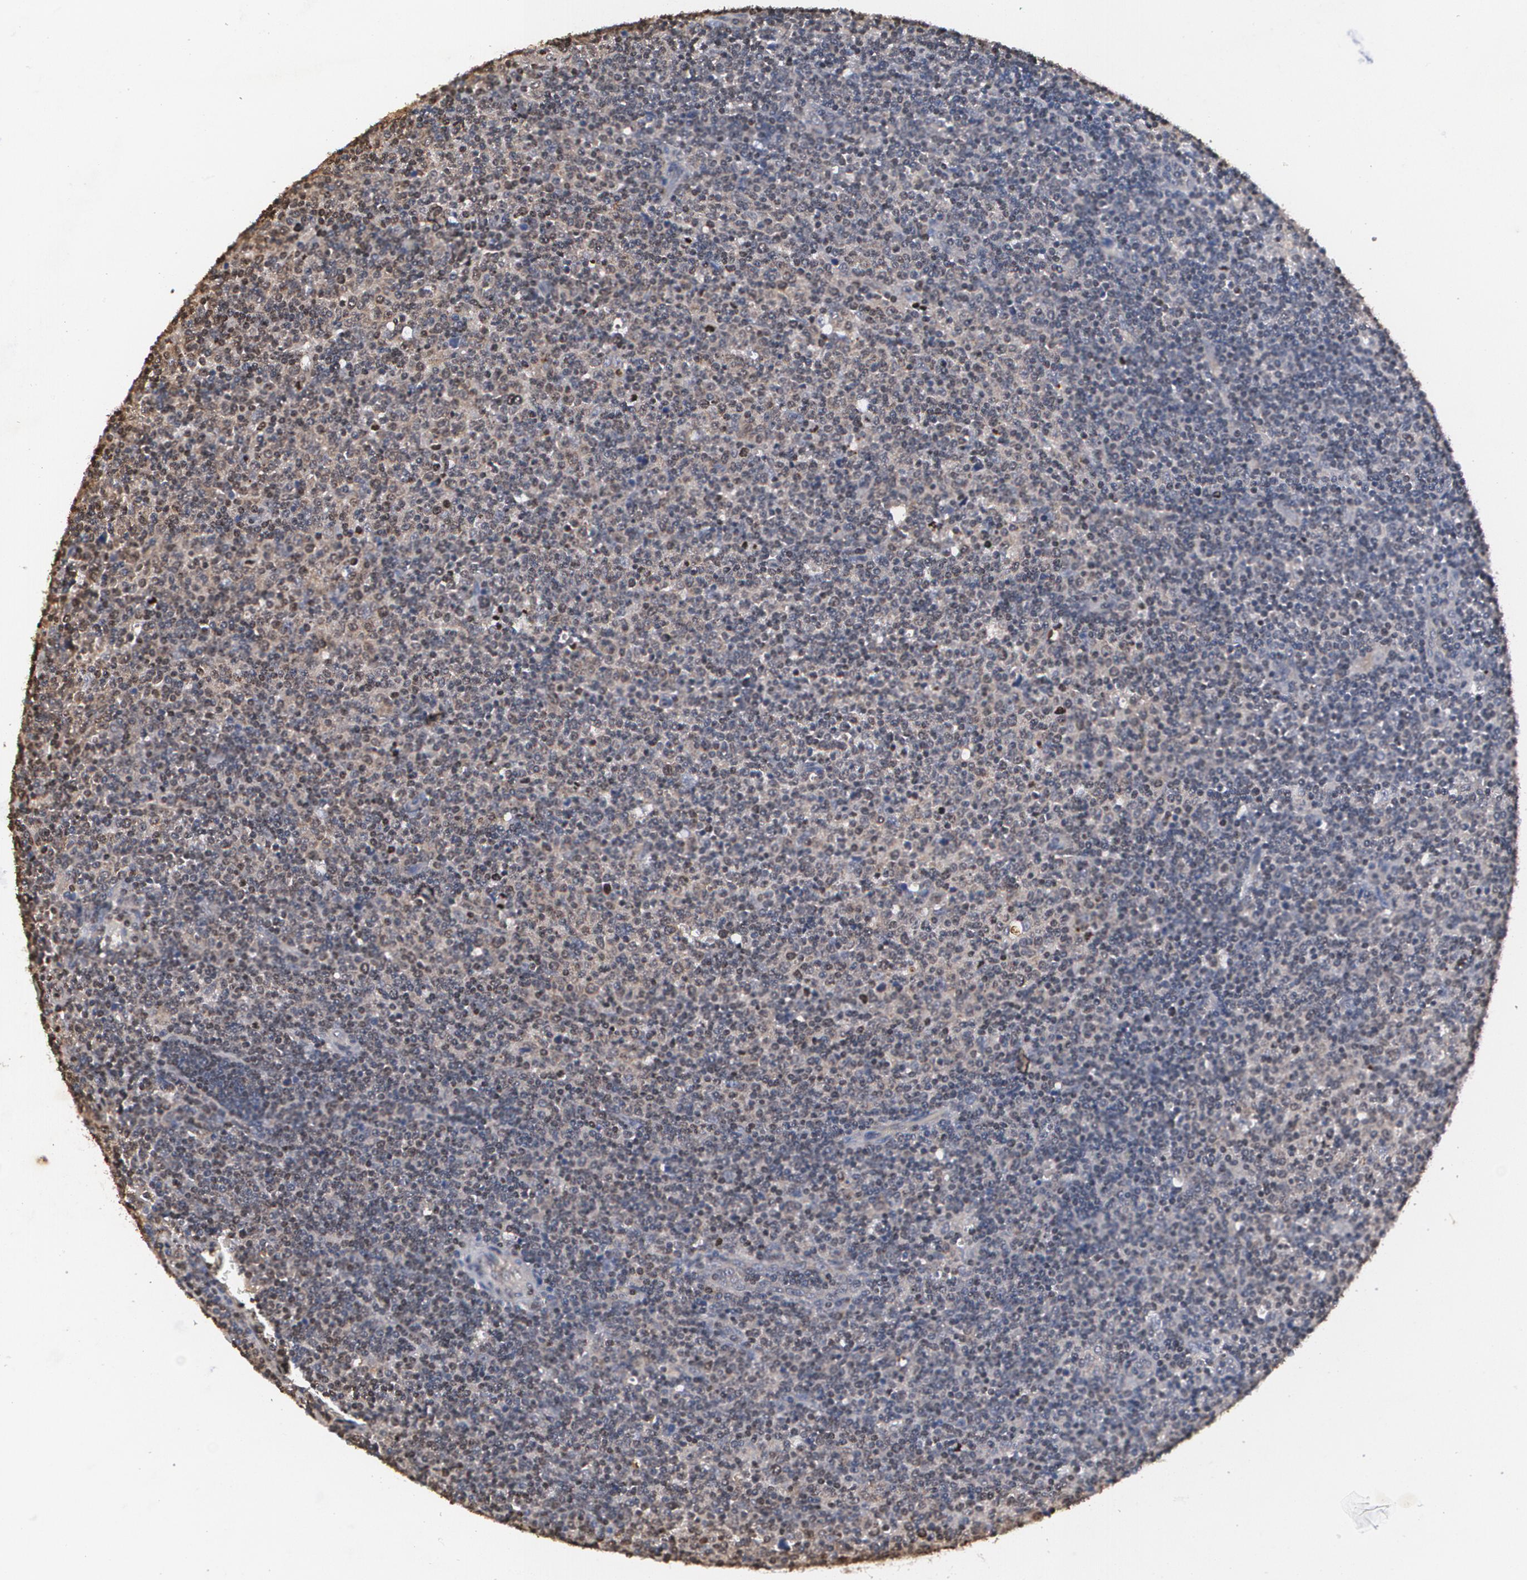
{"staining": {"intensity": "weak", "quantity": "25%-75%", "location": "cytoplasmic/membranous"}, "tissue": "lymphoma", "cell_type": "Tumor cells", "image_type": "cancer", "snomed": [{"axis": "morphology", "description": "Malignant lymphoma, non-Hodgkin's type, Low grade"}, {"axis": "topography", "description": "Lymph node"}], "caption": "The immunohistochemical stain labels weak cytoplasmic/membranous staining in tumor cells of lymphoma tissue. The protein of interest is stained brown, and the nuclei are stained in blue (DAB (3,3'-diaminobenzidine) IHC with brightfield microscopy, high magnification).", "gene": "MVP", "patient": {"sex": "male", "age": 70}}